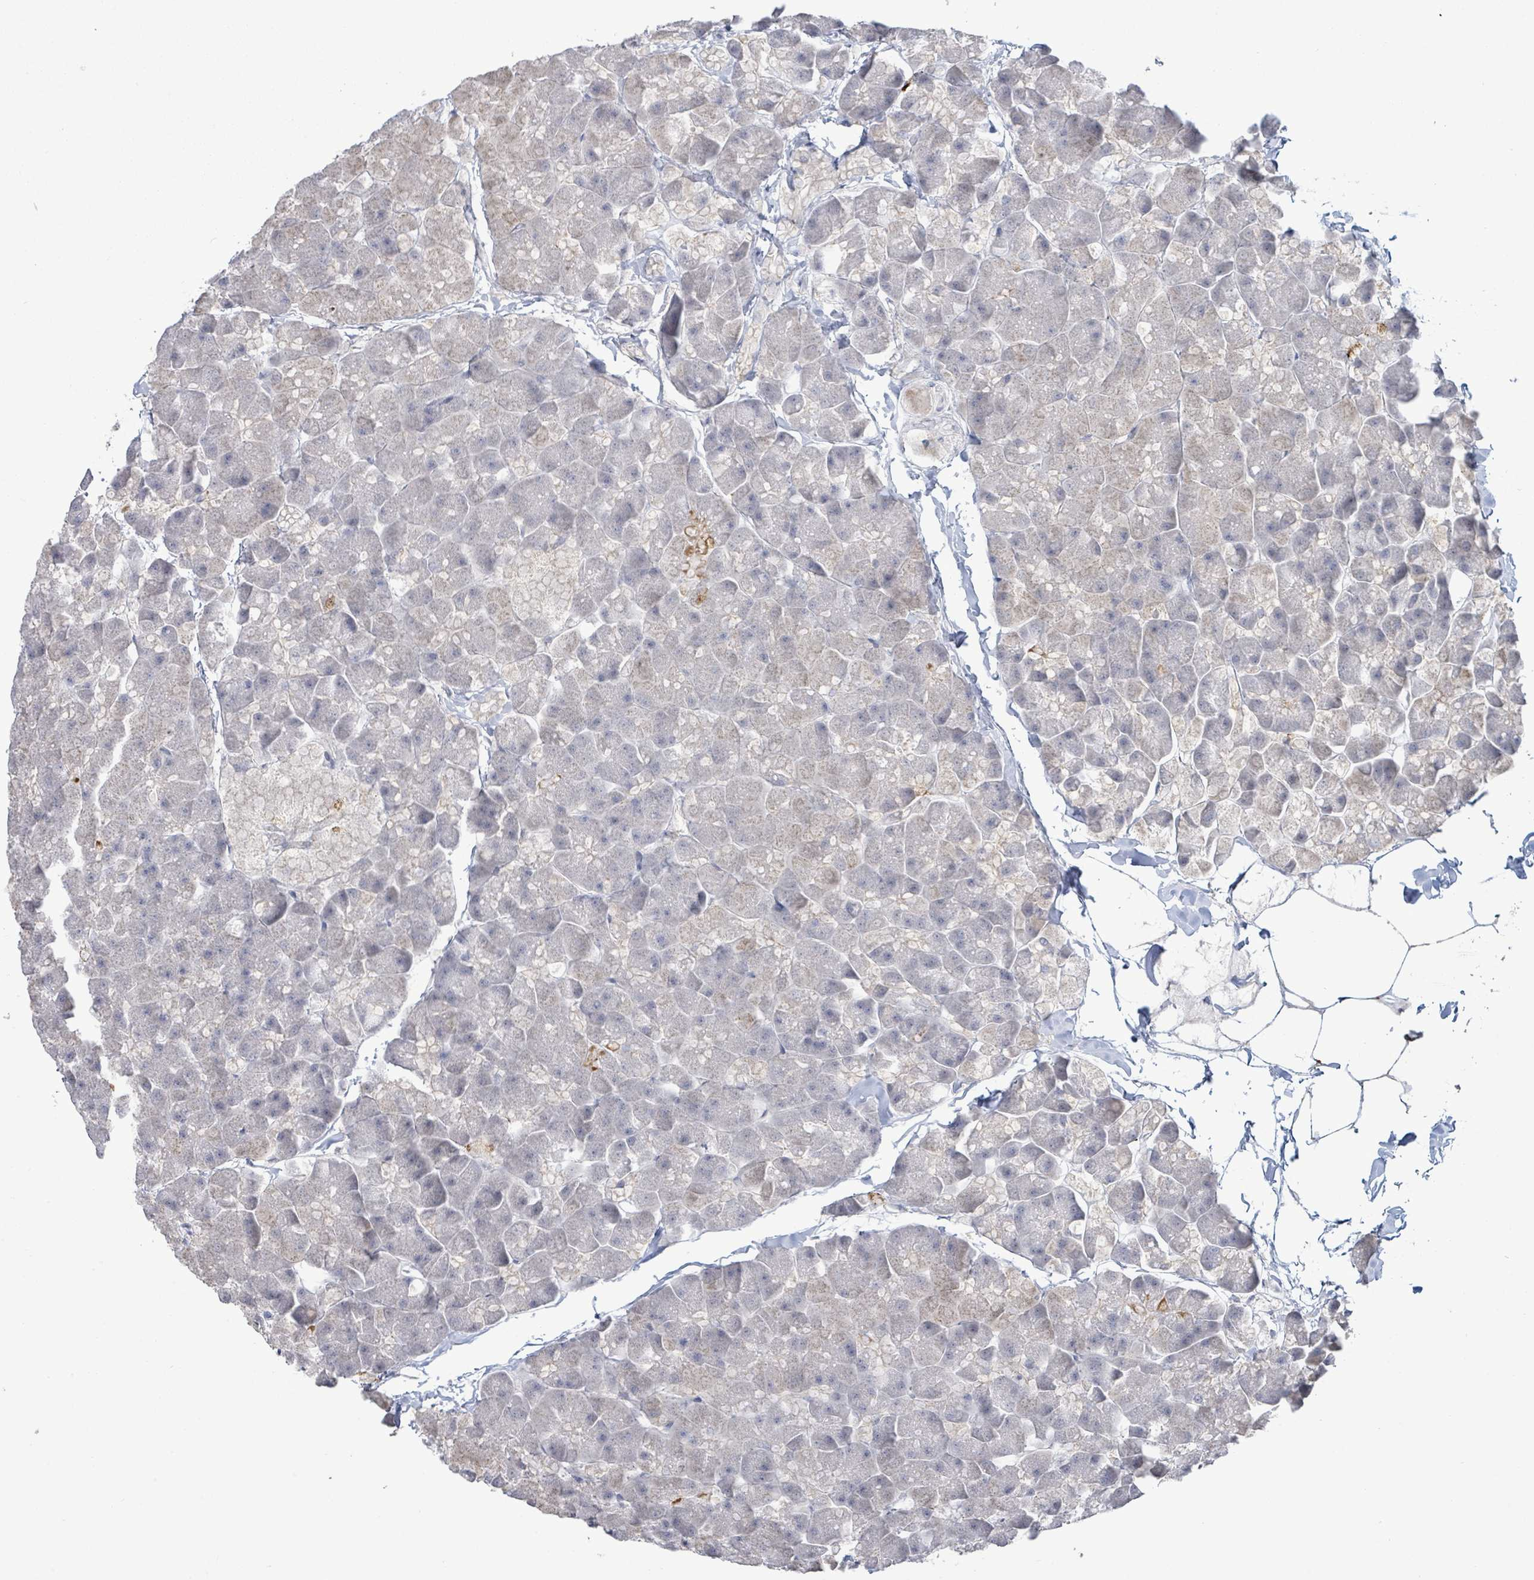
{"staining": {"intensity": "moderate", "quantity": "<25%", "location": "cytoplasmic/membranous"}, "tissue": "pancreas", "cell_type": "Exocrine glandular cells", "image_type": "normal", "snomed": [{"axis": "morphology", "description": "Normal tissue, NOS"}, {"axis": "topography", "description": "Pancreas"}], "caption": "Immunohistochemical staining of benign human pancreas reveals low levels of moderate cytoplasmic/membranous positivity in about <25% of exocrine glandular cells. The protein of interest is shown in brown color, while the nuclei are stained blue.", "gene": "LILRA4", "patient": {"sex": "male", "age": 35}}